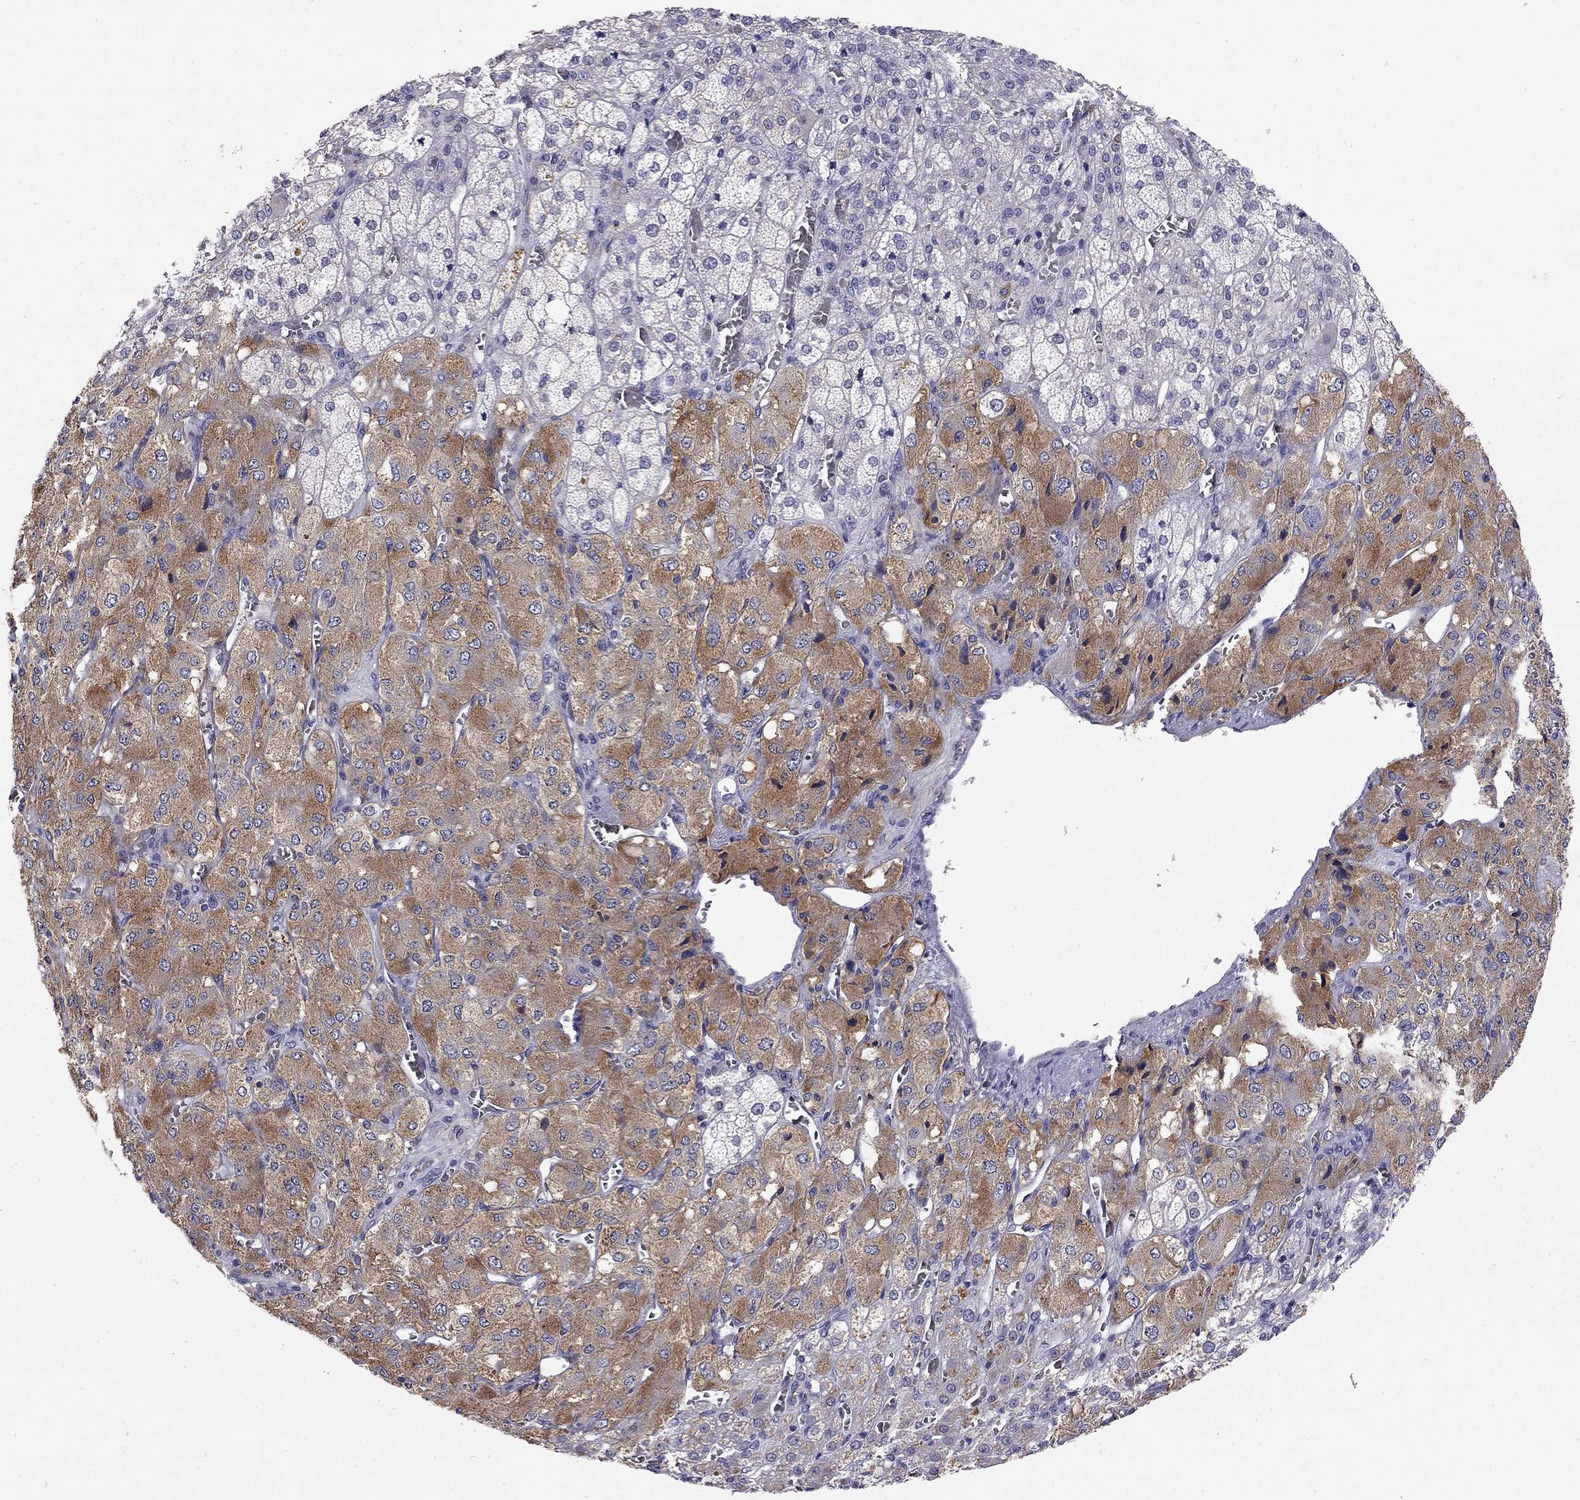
{"staining": {"intensity": "moderate", "quantity": "25%-75%", "location": "cytoplasmic/membranous"}, "tissue": "adrenal gland", "cell_type": "Glandular cells", "image_type": "normal", "snomed": [{"axis": "morphology", "description": "Normal tissue, NOS"}, {"axis": "topography", "description": "Adrenal gland"}], "caption": "Immunohistochemical staining of unremarkable human adrenal gland displays 25%-75% levels of moderate cytoplasmic/membranous protein staining in approximately 25%-75% of glandular cells. (IHC, brightfield microscopy, high magnification).", "gene": "WNK3", "patient": {"sex": "female", "age": 60}}